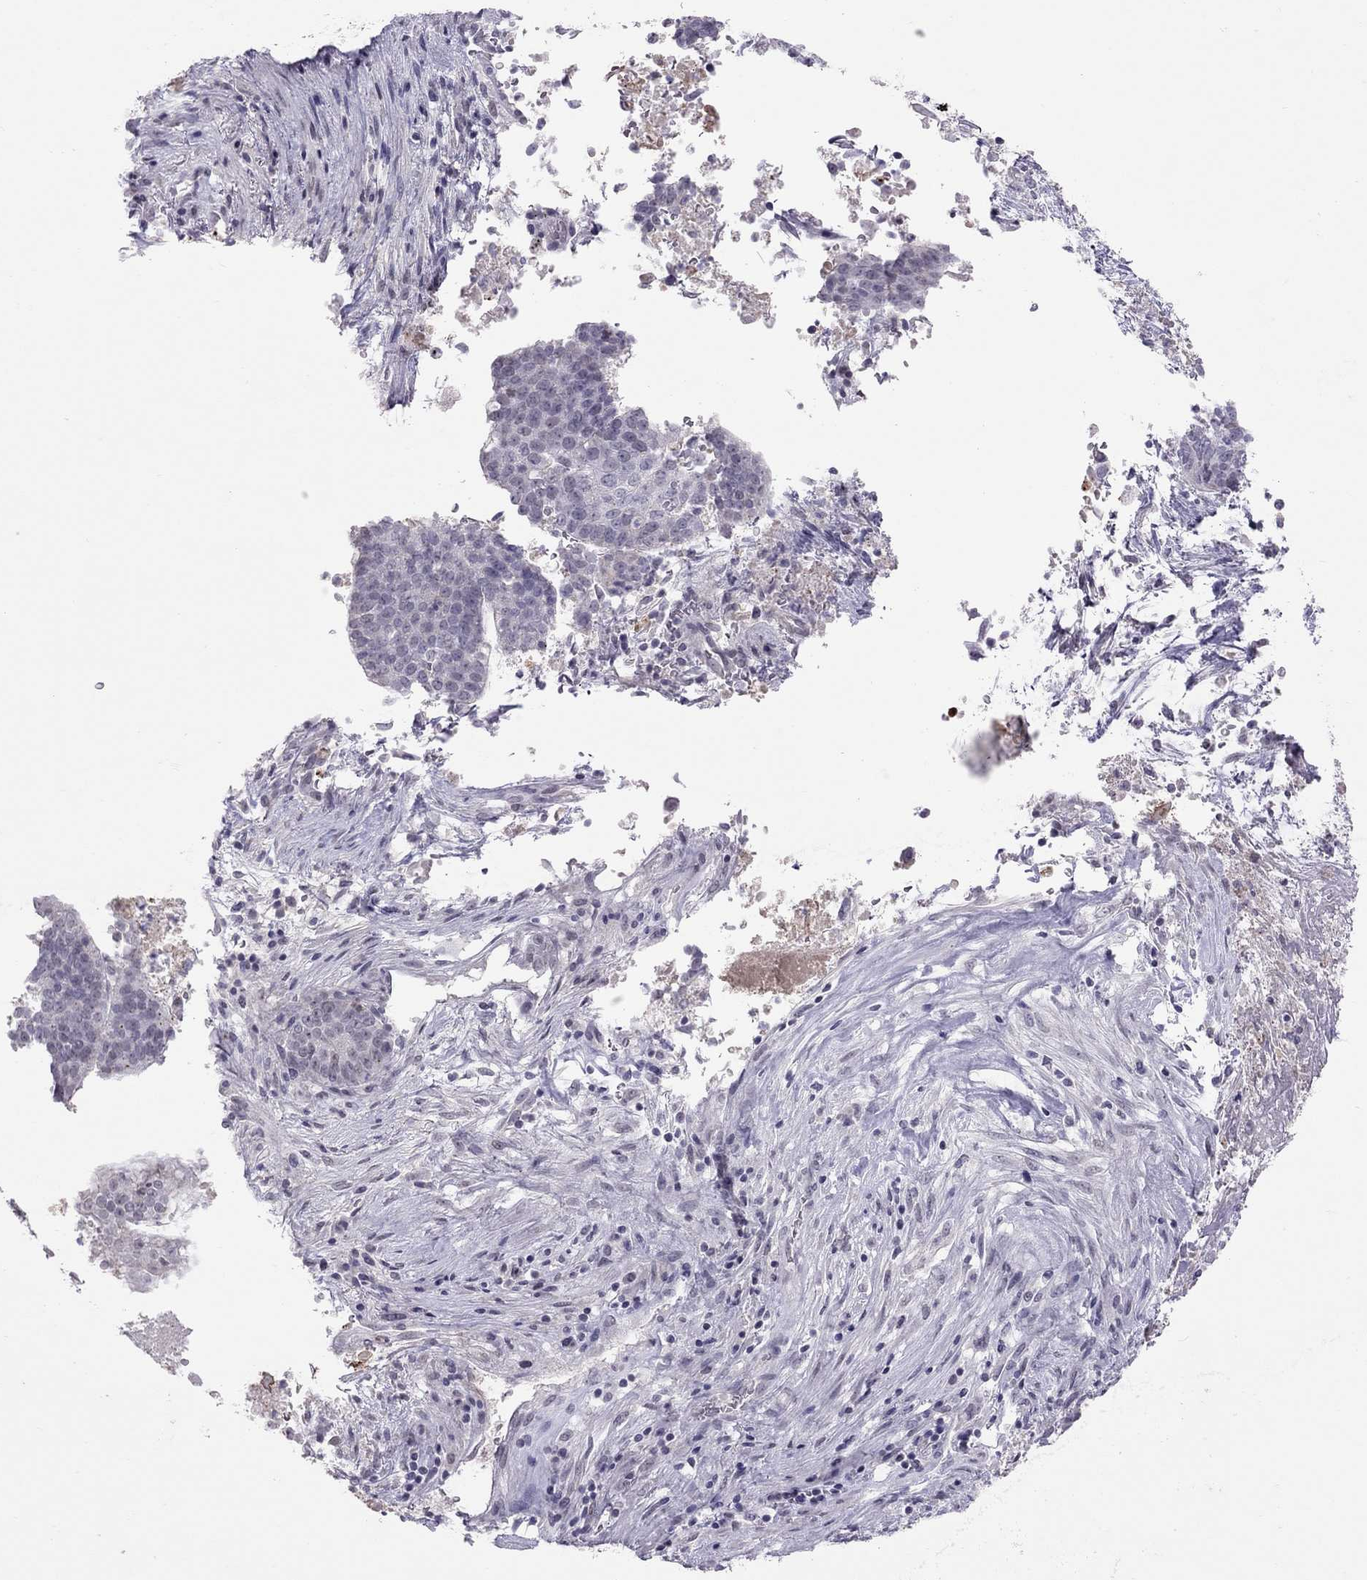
{"staining": {"intensity": "negative", "quantity": "none", "location": "none"}, "tissue": "lung cancer", "cell_type": "Tumor cells", "image_type": "cancer", "snomed": [{"axis": "morphology", "description": "Squamous cell carcinoma, NOS"}, {"axis": "topography", "description": "Lung"}], "caption": "Immunohistochemistry (IHC) image of lung squamous cell carcinoma stained for a protein (brown), which shows no positivity in tumor cells.", "gene": "JHY", "patient": {"sex": "male", "age": 64}}